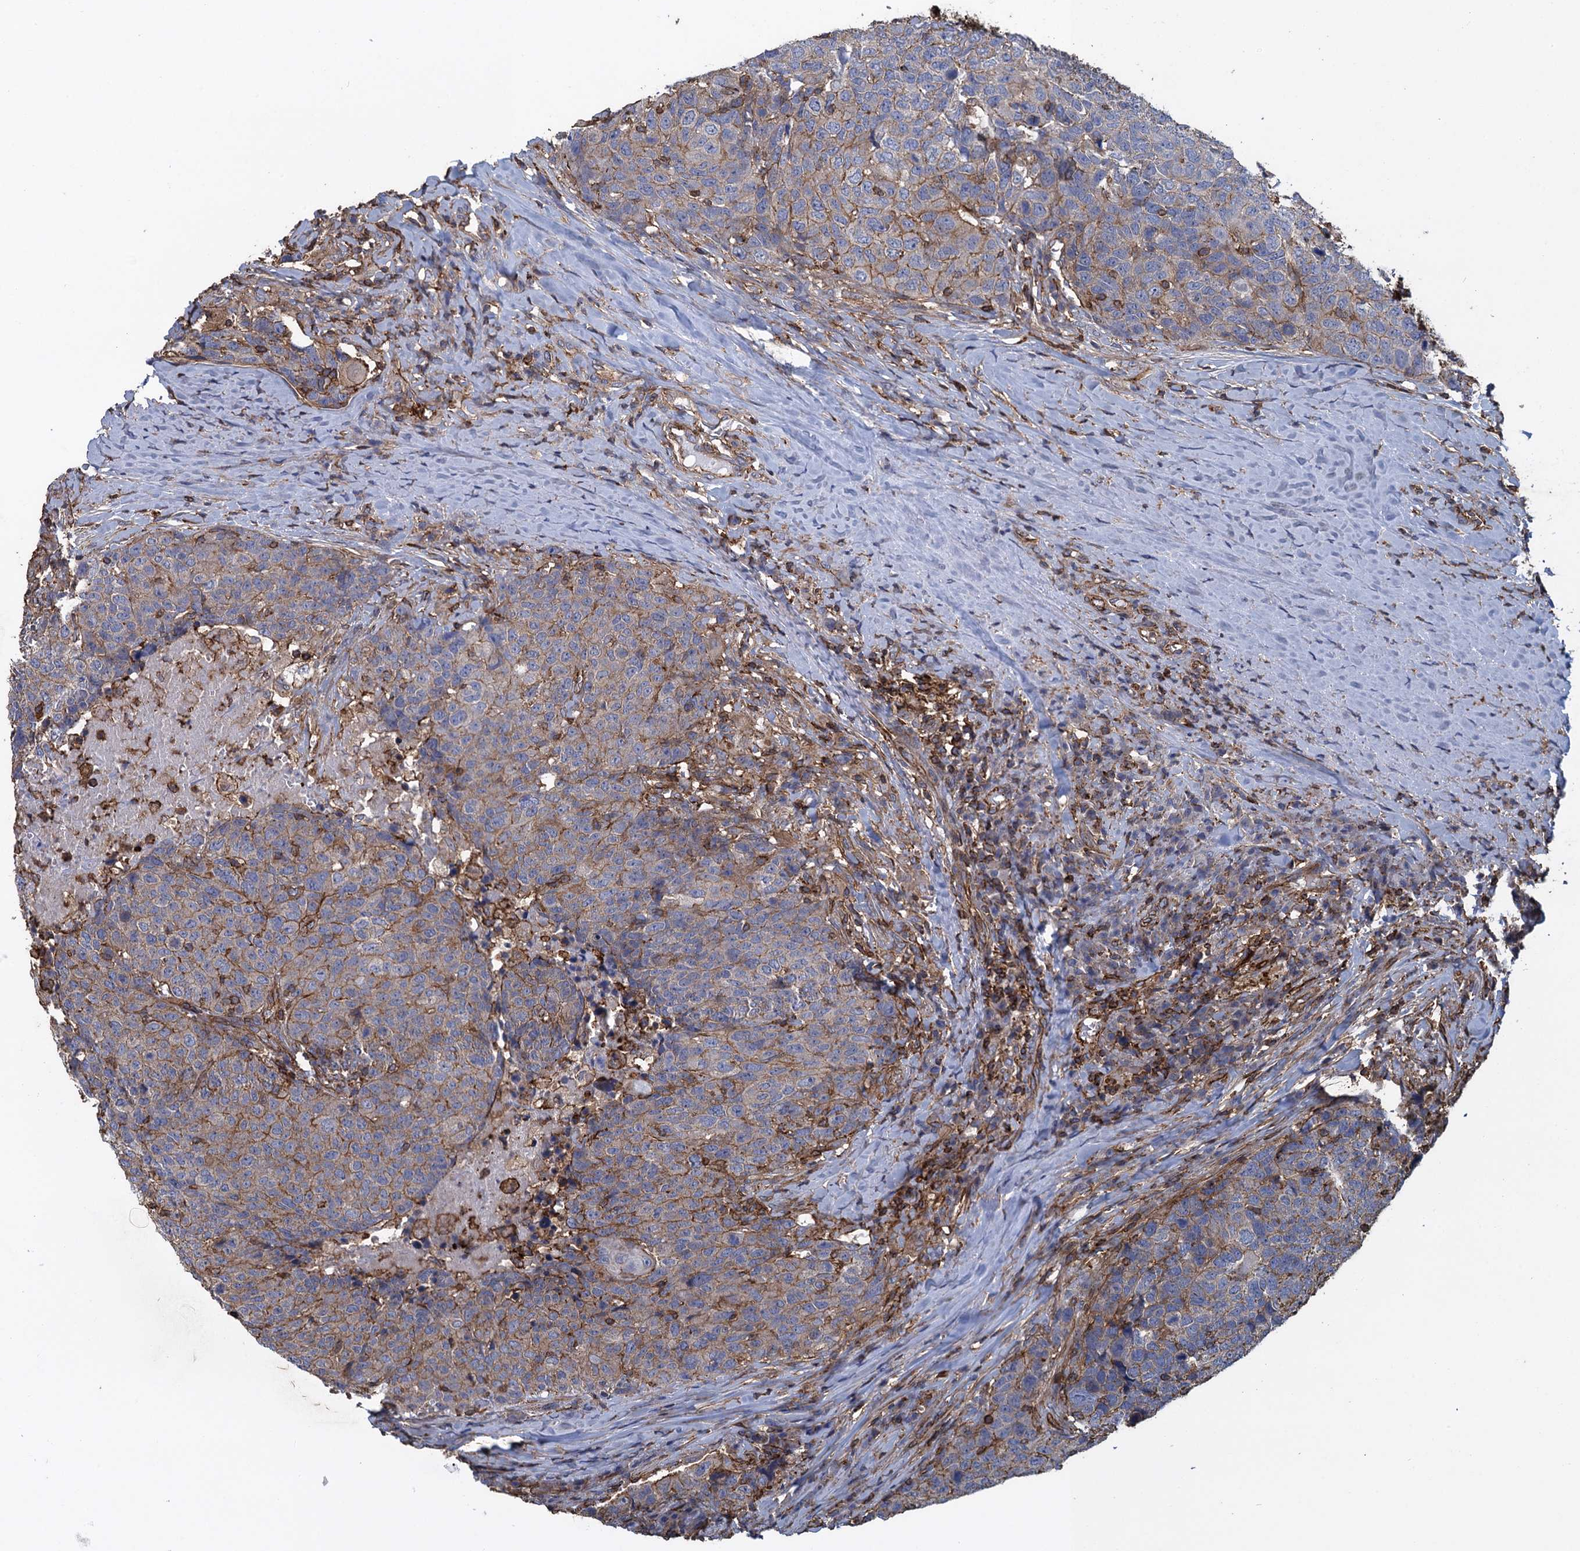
{"staining": {"intensity": "moderate", "quantity": "<25%", "location": "cytoplasmic/membranous"}, "tissue": "head and neck cancer", "cell_type": "Tumor cells", "image_type": "cancer", "snomed": [{"axis": "morphology", "description": "Squamous cell carcinoma, NOS"}, {"axis": "topography", "description": "Head-Neck"}], "caption": "The image reveals staining of squamous cell carcinoma (head and neck), revealing moderate cytoplasmic/membranous protein expression (brown color) within tumor cells.", "gene": "PROSER2", "patient": {"sex": "male", "age": 66}}